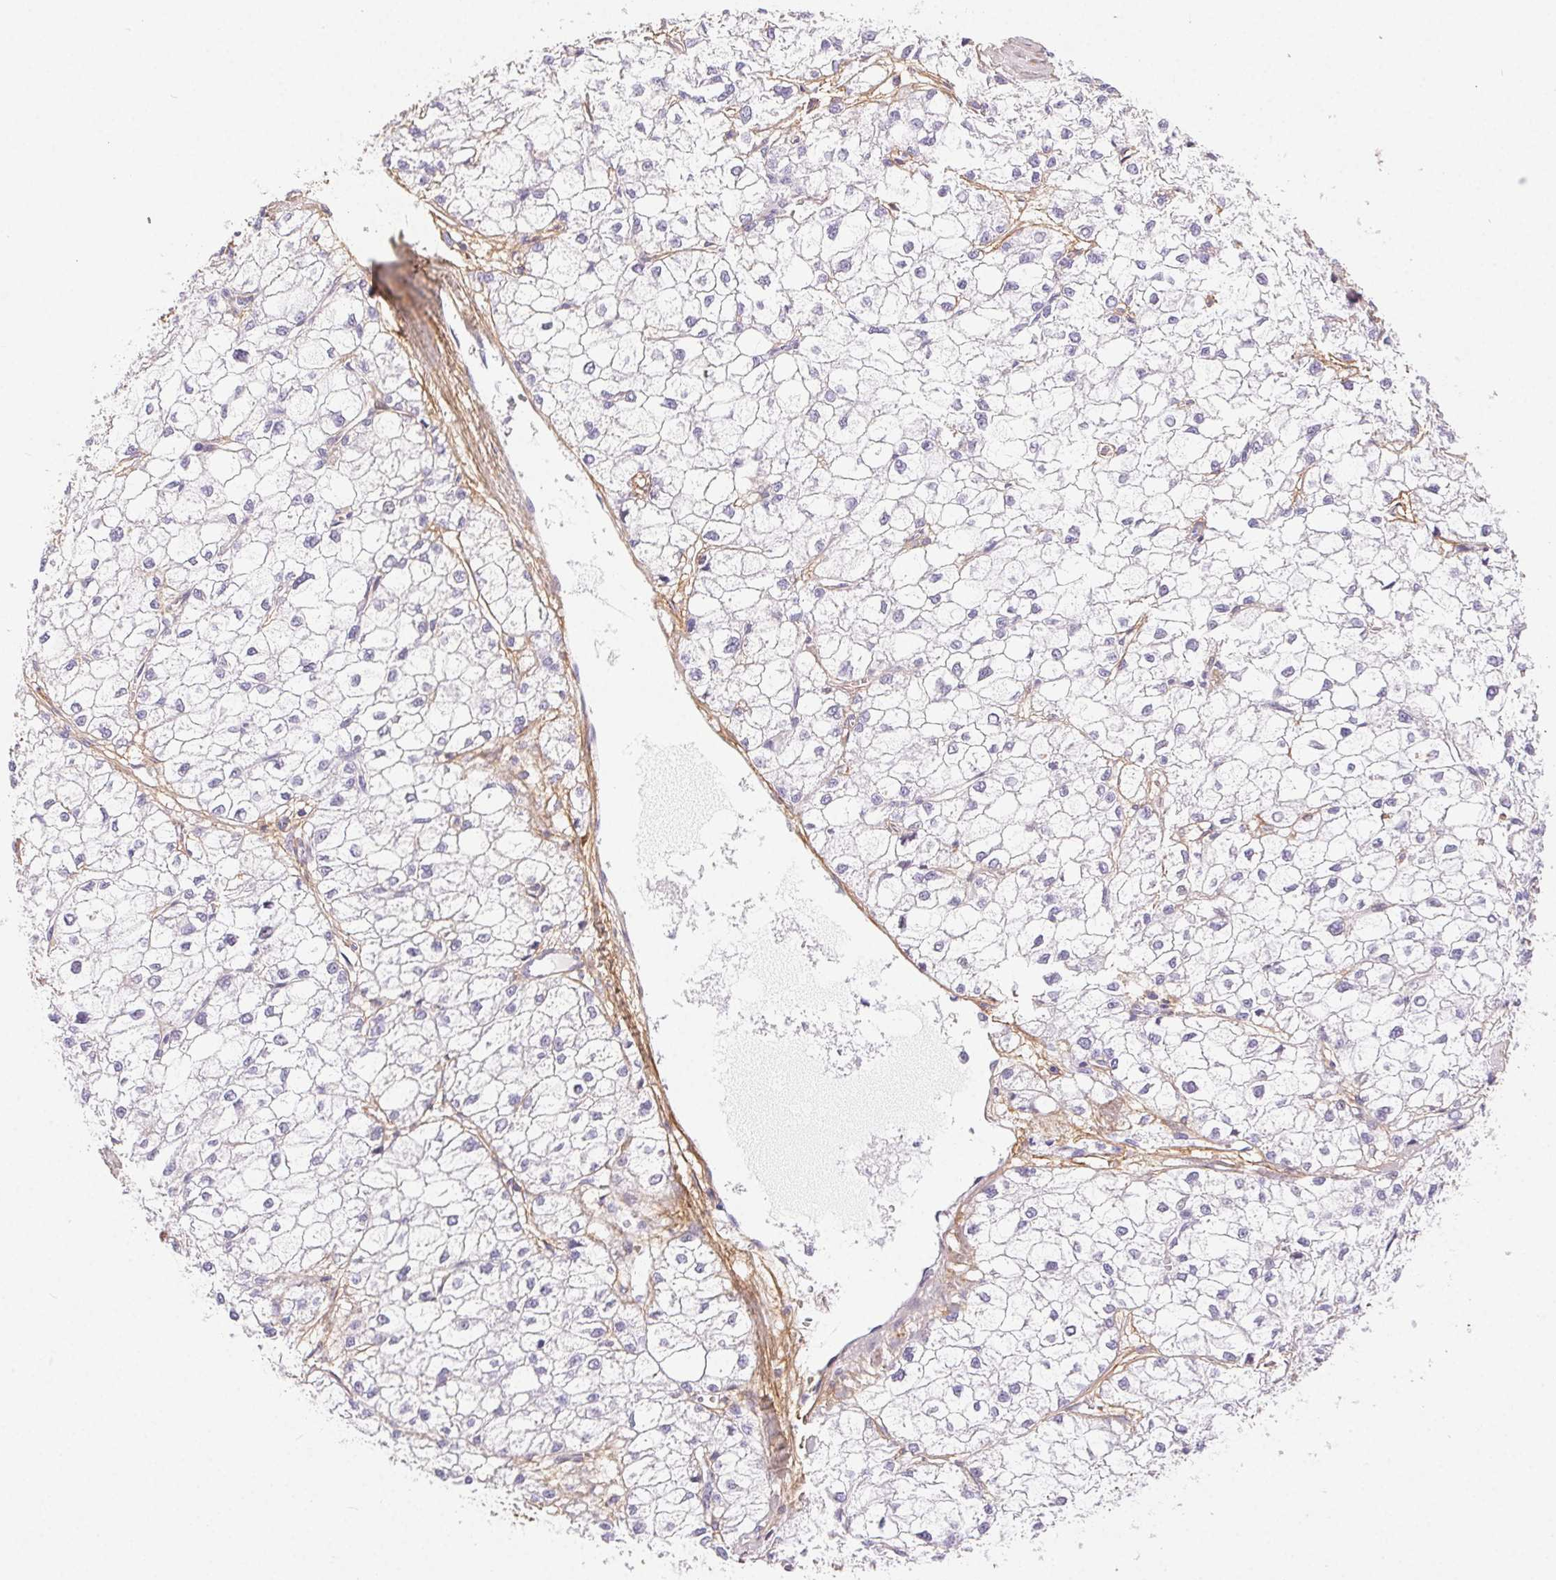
{"staining": {"intensity": "negative", "quantity": "none", "location": "none"}, "tissue": "liver cancer", "cell_type": "Tumor cells", "image_type": "cancer", "snomed": [{"axis": "morphology", "description": "Carcinoma, Hepatocellular, NOS"}, {"axis": "topography", "description": "Liver"}], "caption": "This photomicrograph is of liver cancer (hepatocellular carcinoma) stained with immunohistochemistry to label a protein in brown with the nuclei are counter-stained blue. There is no positivity in tumor cells.", "gene": "PDZD2", "patient": {"sex": "female", "age": 43}}